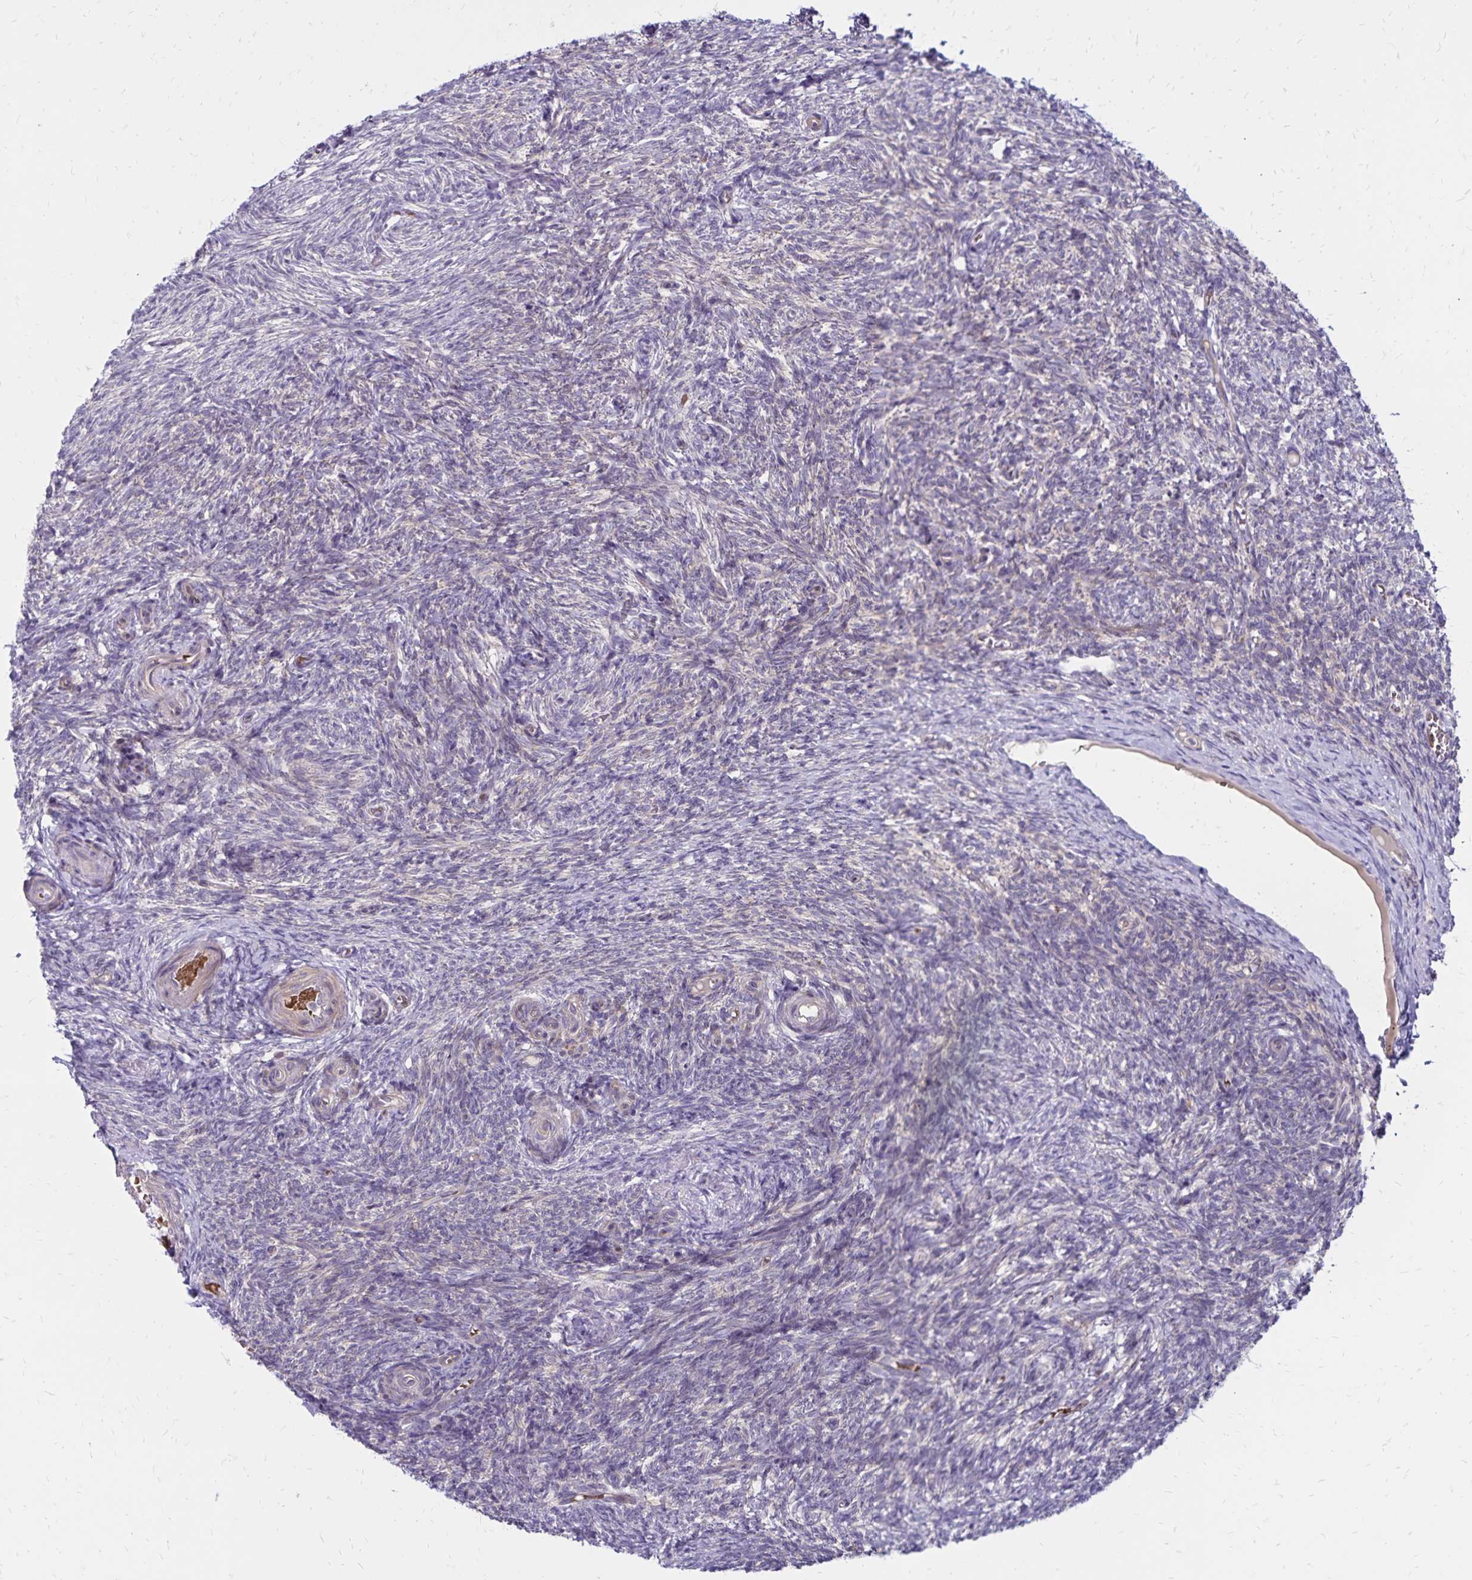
{"staining": {"intensity": "moderate", "quantity": ">75%", "location": "cytoplasmic/membranous"}, "tissue": "ovary", "cell_type": "Follicle cells", "image_type": "normal", "snomed": [{"axis": "morphology", "description": "Normal tissue, NOS"}, {"axis": "topography", "description": "Ovary"}], "caption": "High-magnification brightfield microscopy of normal ovary stained with DAB (3,3'-diaminobenzidine) (brown) and counterstained with hematoxylin (blue). follicle cells exhibit moderate cytoplasmic/membranous positivity is identified in about>75% of cells.", "gene": "FSD1", "patient": {"sex": "female", "age": 39}}